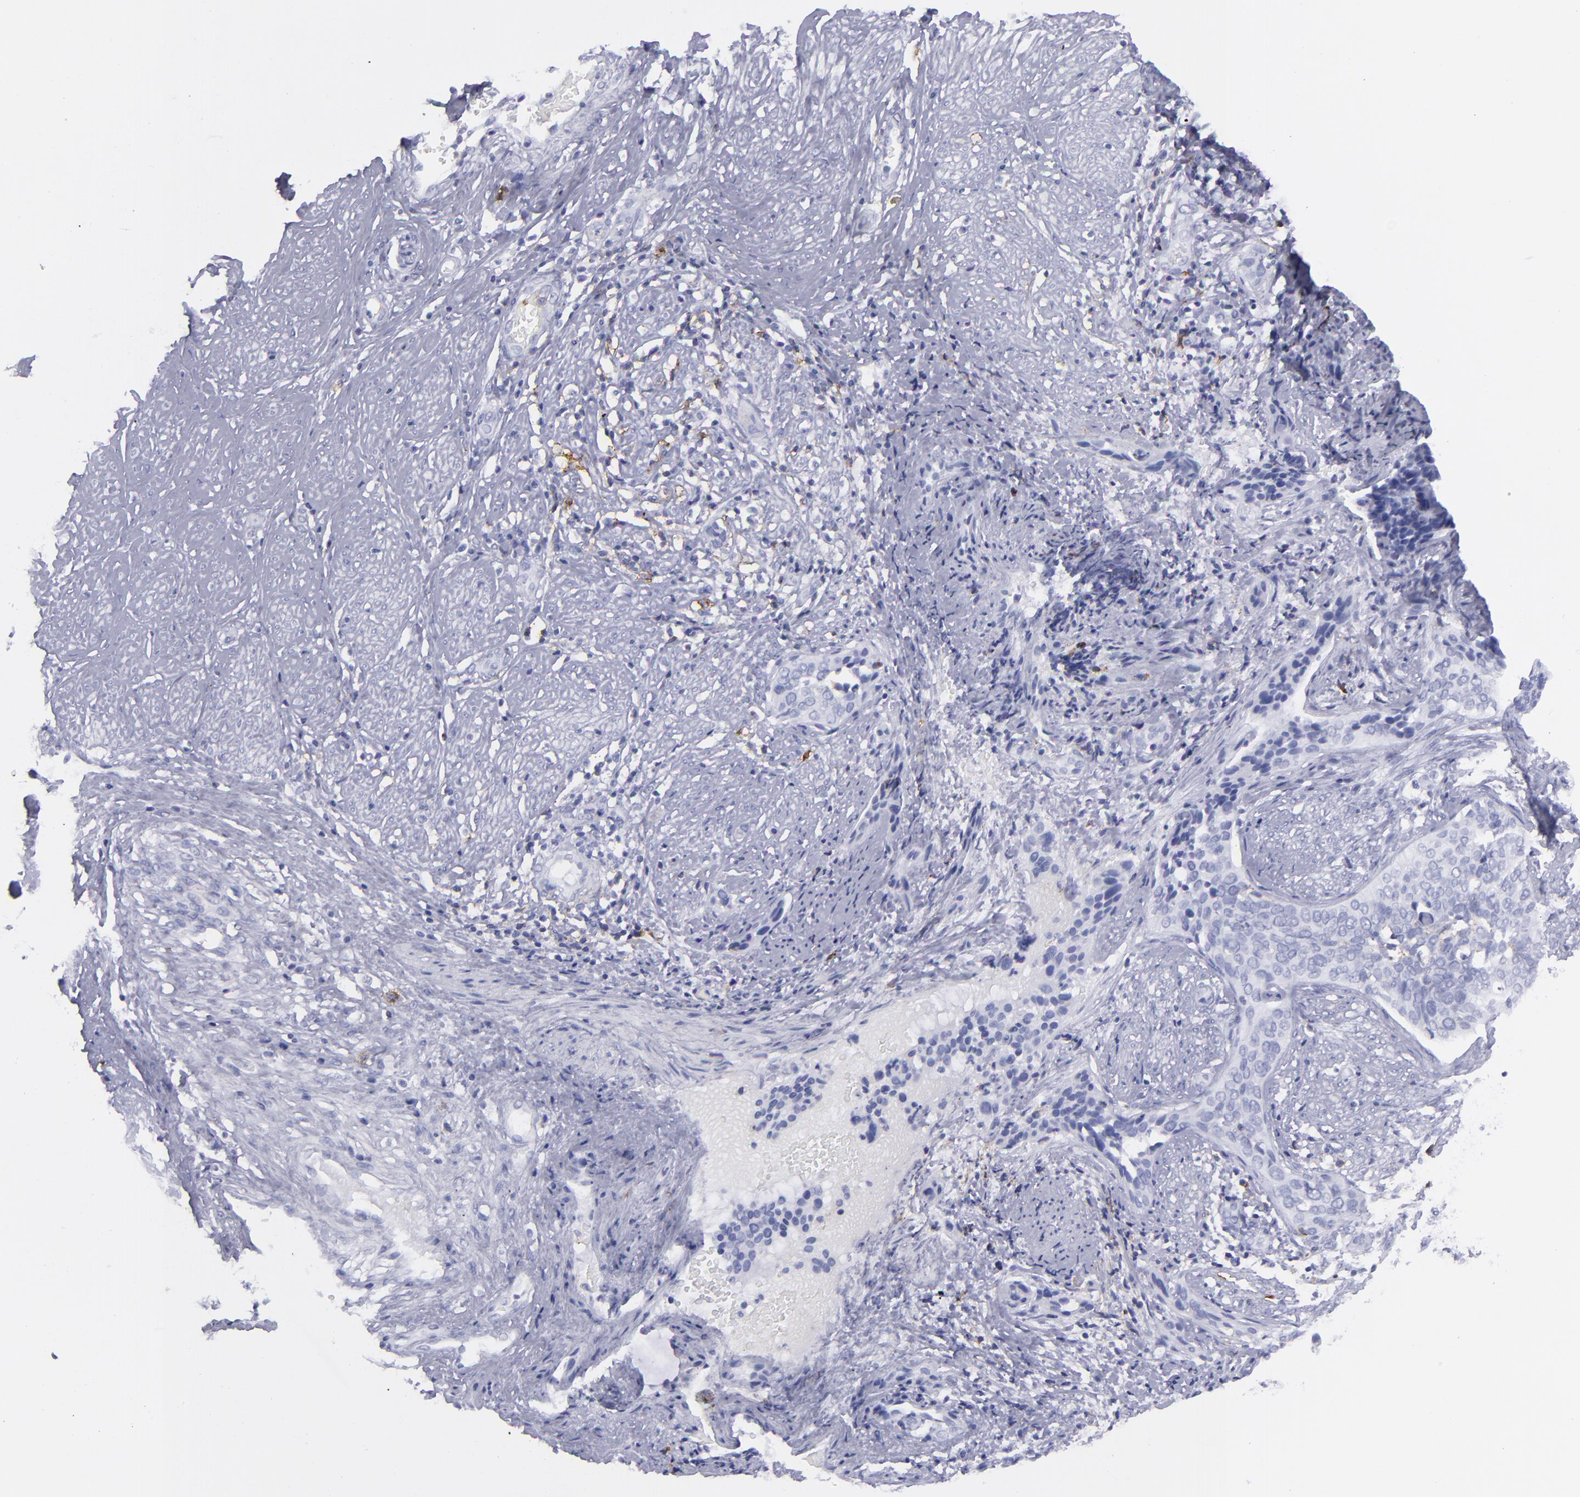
{"staining": {"intensity": "negative", "quantity": "none", "location": "none"}, "tissue": "cervical cancer", "cell_type": "Tumor cells", "image_type": "cancer", "snomed": [{"axis": "morphology", "description": "Squamous cell carcinoma, NOS"}, {"axis": "topography", "description": "Cervix"}], "caption": "The immunohistochemistry histopathology image has no significant positivity in tumor cells of cervical squamous cell carcinoma tissue. Brightfield microscopy of immunohistochemistry stained with DAB (brown) and hematoxylin (blue), captured at high magnification.", "gene": "SELPLG", "patient": {"sex": "female", "age": 31}}